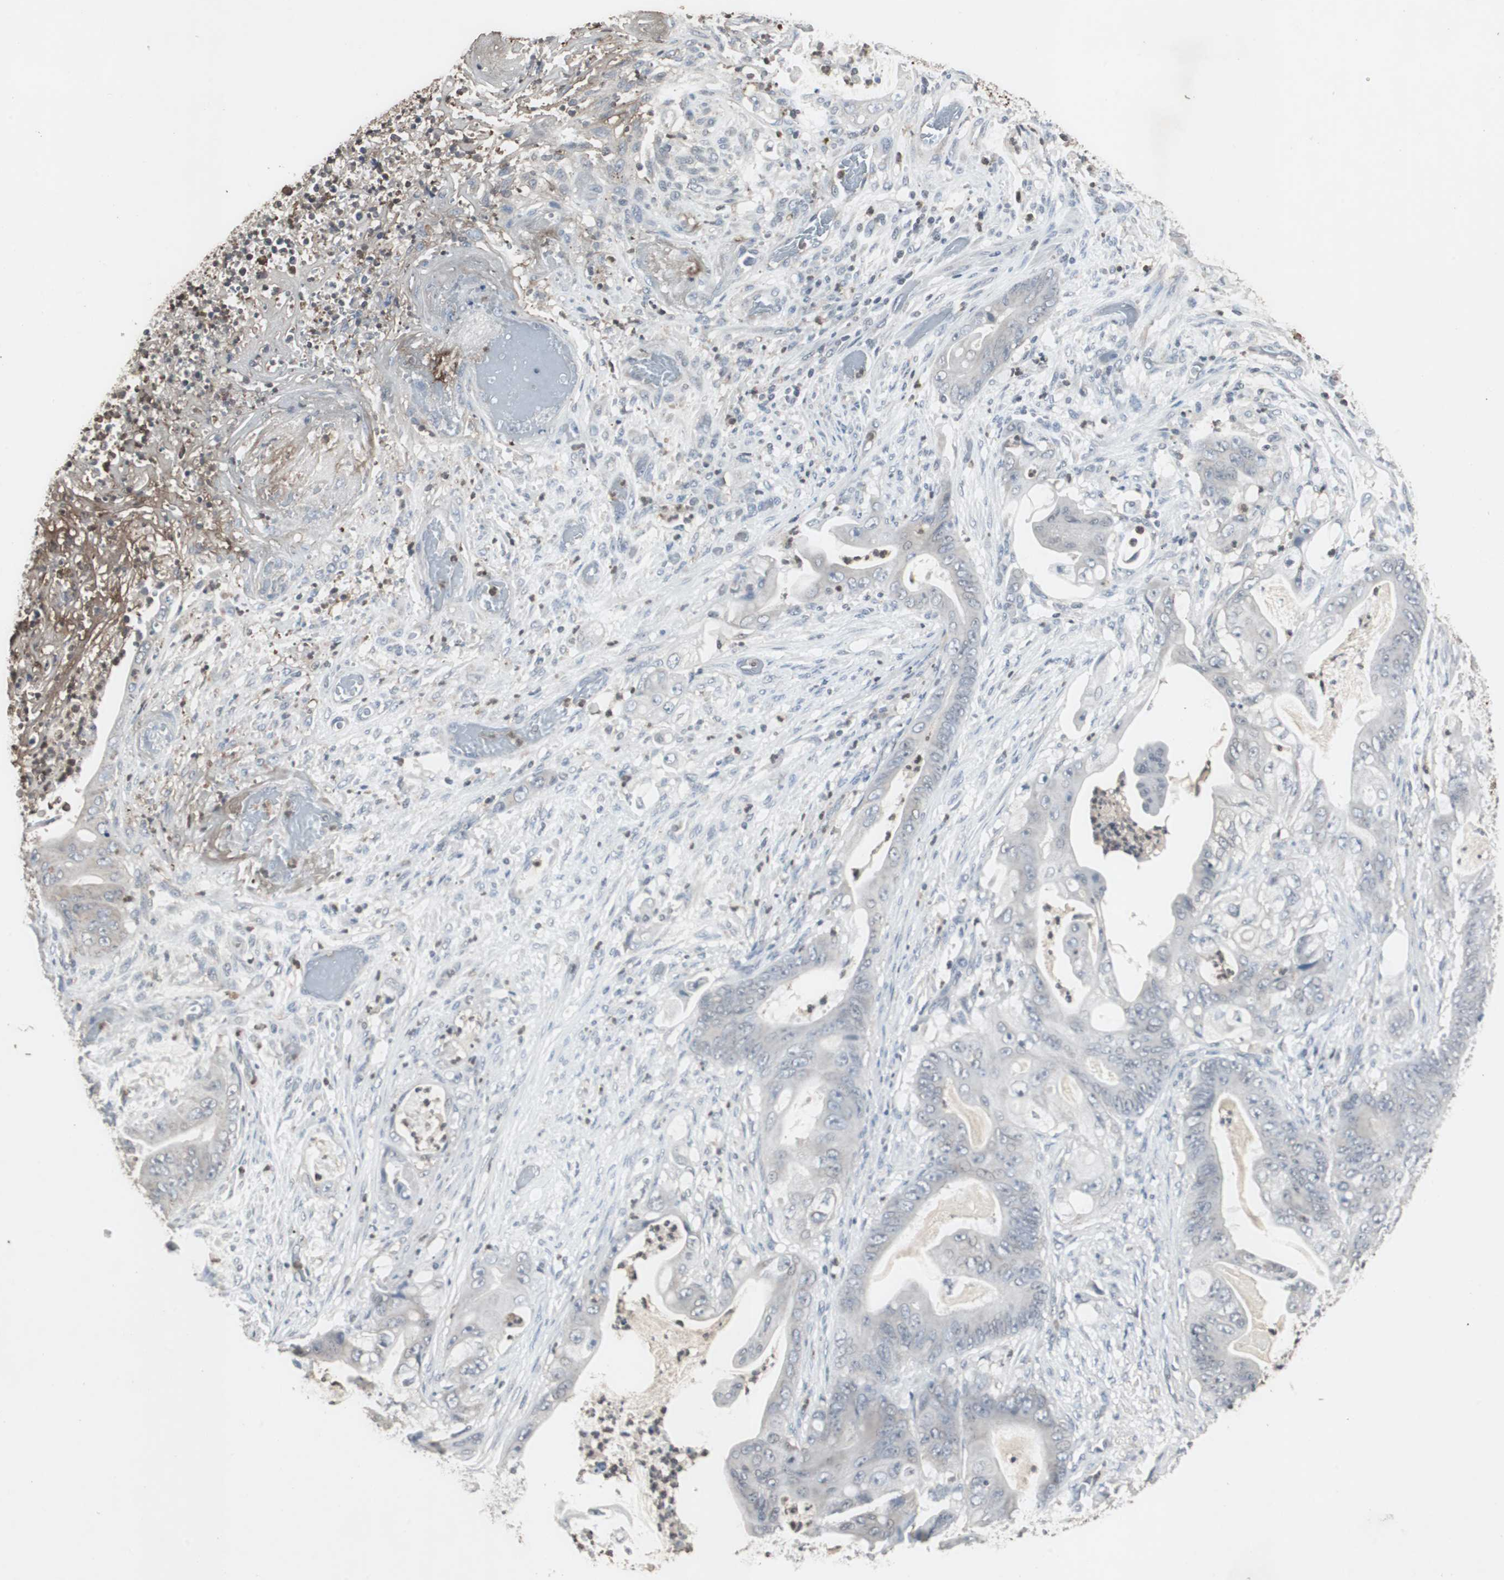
{"staining": {"intensity": "weak", "quantity": "25%-75%", "location": "cytoplasmic/membranous"}, "tissue": "stomach cancer", "cell_type": "Tumor cells", "image_type": "cancer", "snomed": [{"axis": "morphology", "description": "Adenocarcinoma, NOS"}, {"axis": "topography", "description": "Stomach"}], "caption": "Protein staining reveals weak cytoplasmic/membranous positivity in approximately 25%-75% of tumor cells in stomach cancer.", "gene": "ADNP2", "patient": {"sex": "female", "age": 73}}